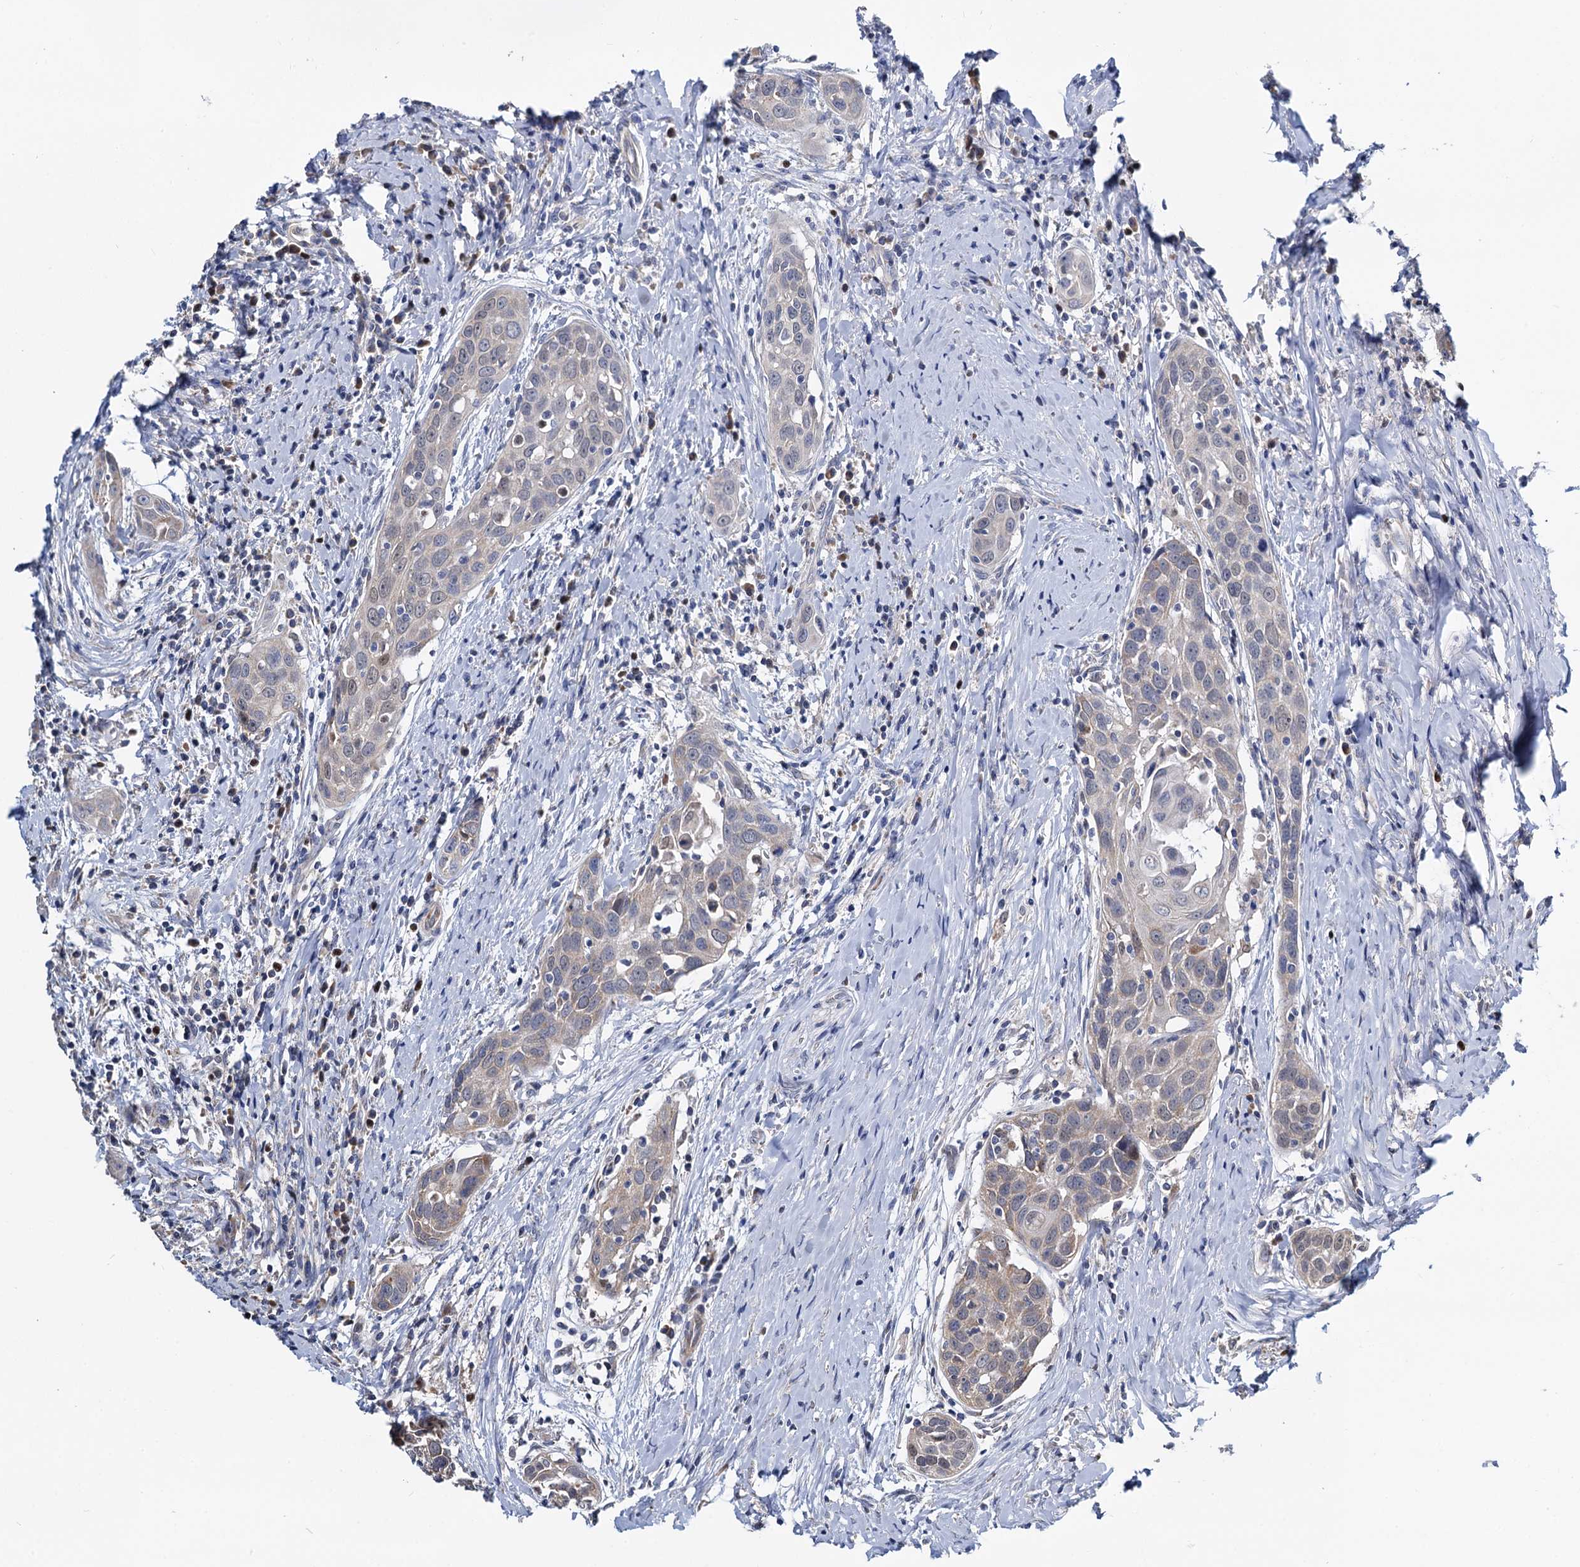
{"staining": {"intensity": "negative", "quantity": "none", "location": "none"}, "tissue": "head and neck cancer", "cell_type": "Tumor cells", "image_type": "cancer", "snomed": [{"axis": "morphology", "description": "Squamous cell carcinoma, NOS"}, {"axis": "topography", "description": "Oral tissue"}, {"axis": "topography", "description": "Head-Neck"}], "caption": "This histopathology image is of squamous cell carcinoma (head and neck) stained with immunohistochemistry to label a protein in brown with the nuclei are counter-stained blue. There is no expression in tumor cells.", "gene": "ALKBH7", "patient": {"sex": "female", "age": 50}}